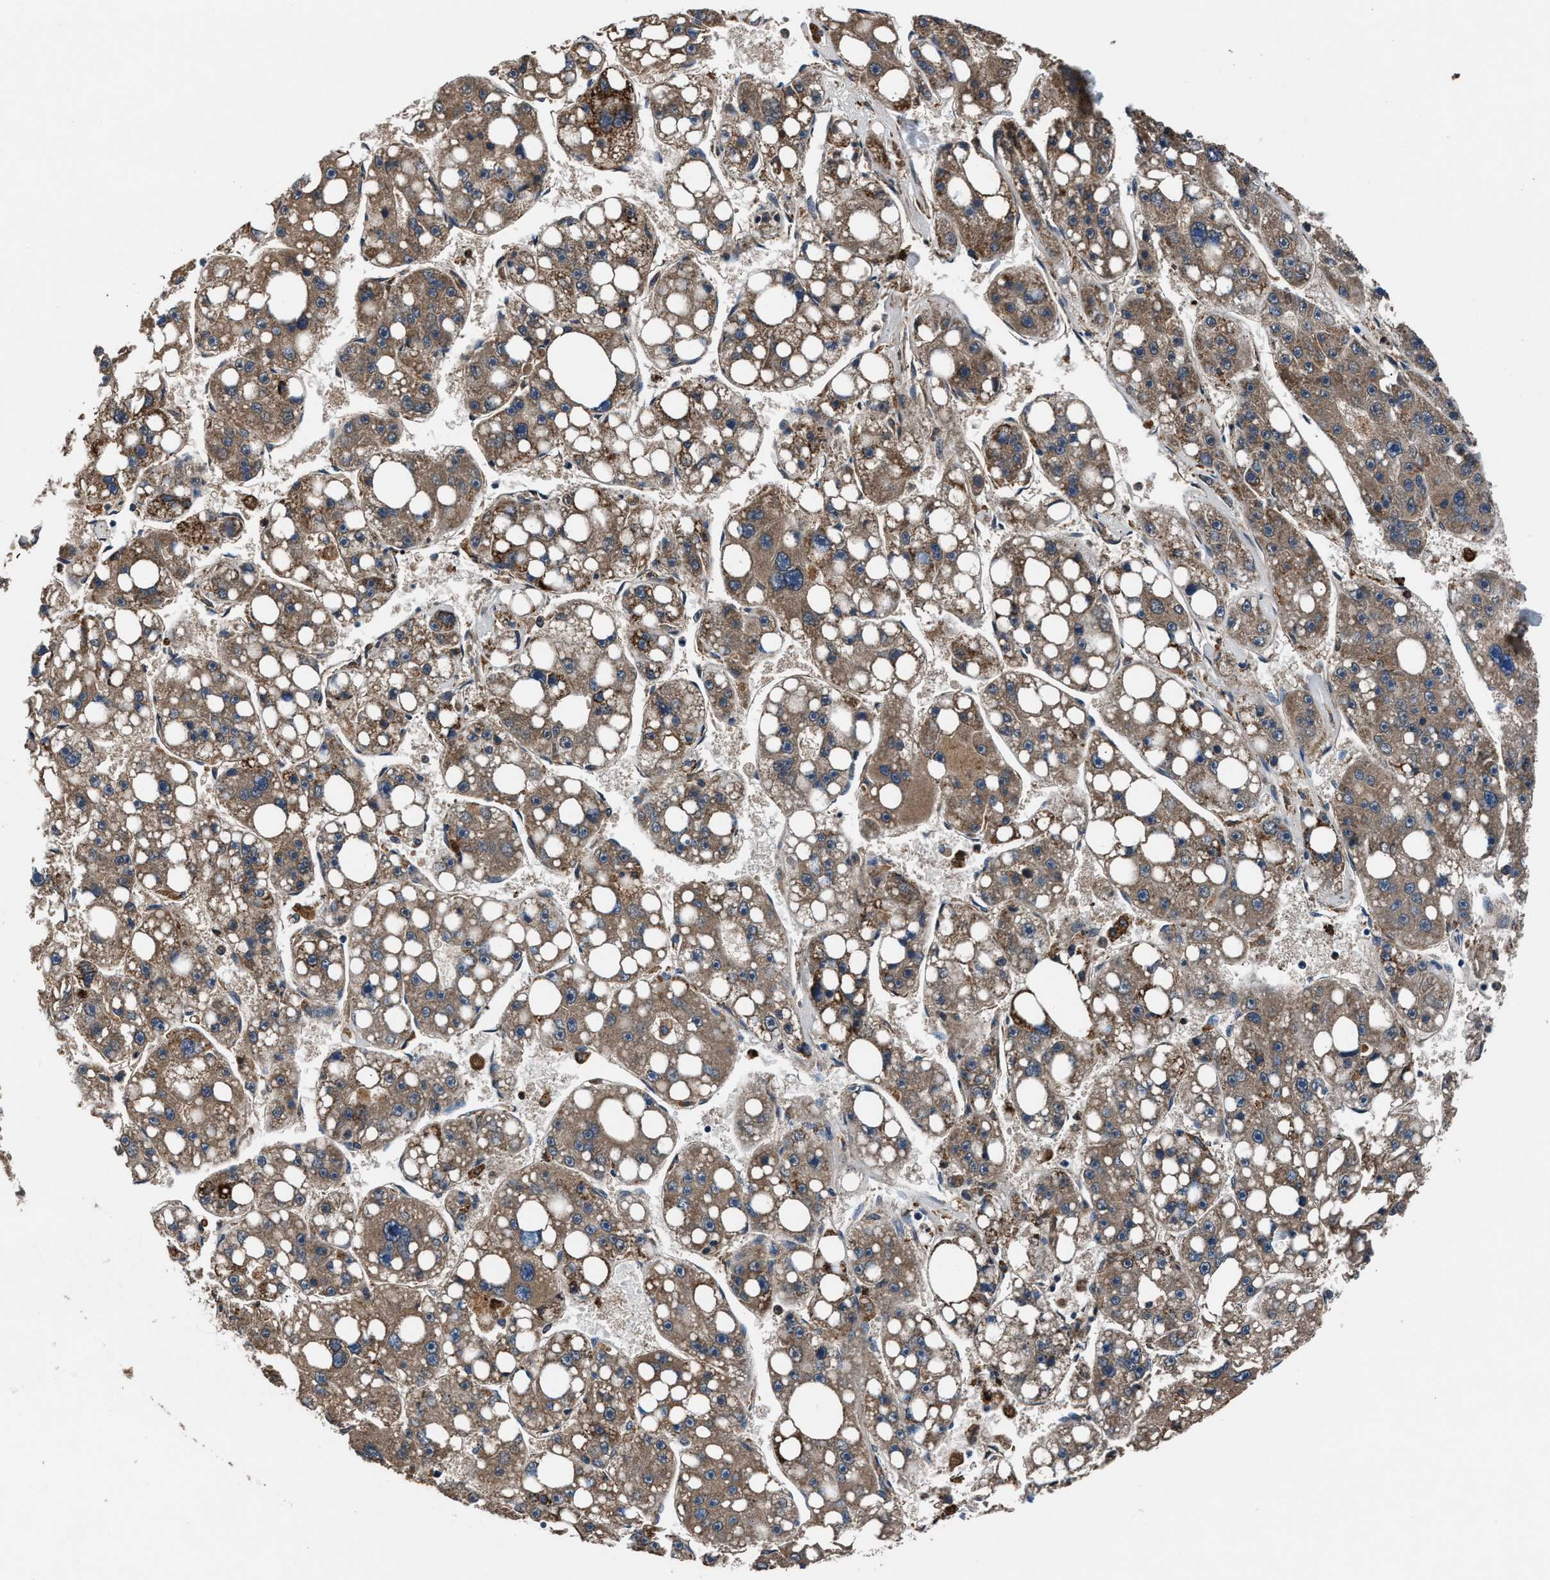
{"staining": {"intensity": "moderate", "quantity": ">75%", "location": "cytoplasmic/membranous"}, "tissue": "liver cancer", "cell_type": "Tumor cells", "image_type": "cancer", "snomed": [{"axis": "morphology", "description": "Carcinoma, Hepatocellular, NOS"}, {"axis": "topography", "description": "Liver"}], "caption": "A histopathology image showing moderate cytoplasmic/membranous positivity in about >75% of tumor cells in hepatocellular carcinoma (liver), as visualized by brown immunohistochemical staining.", "gene": "FAM221A", "patient": {"sex": "female", "age": 61}}